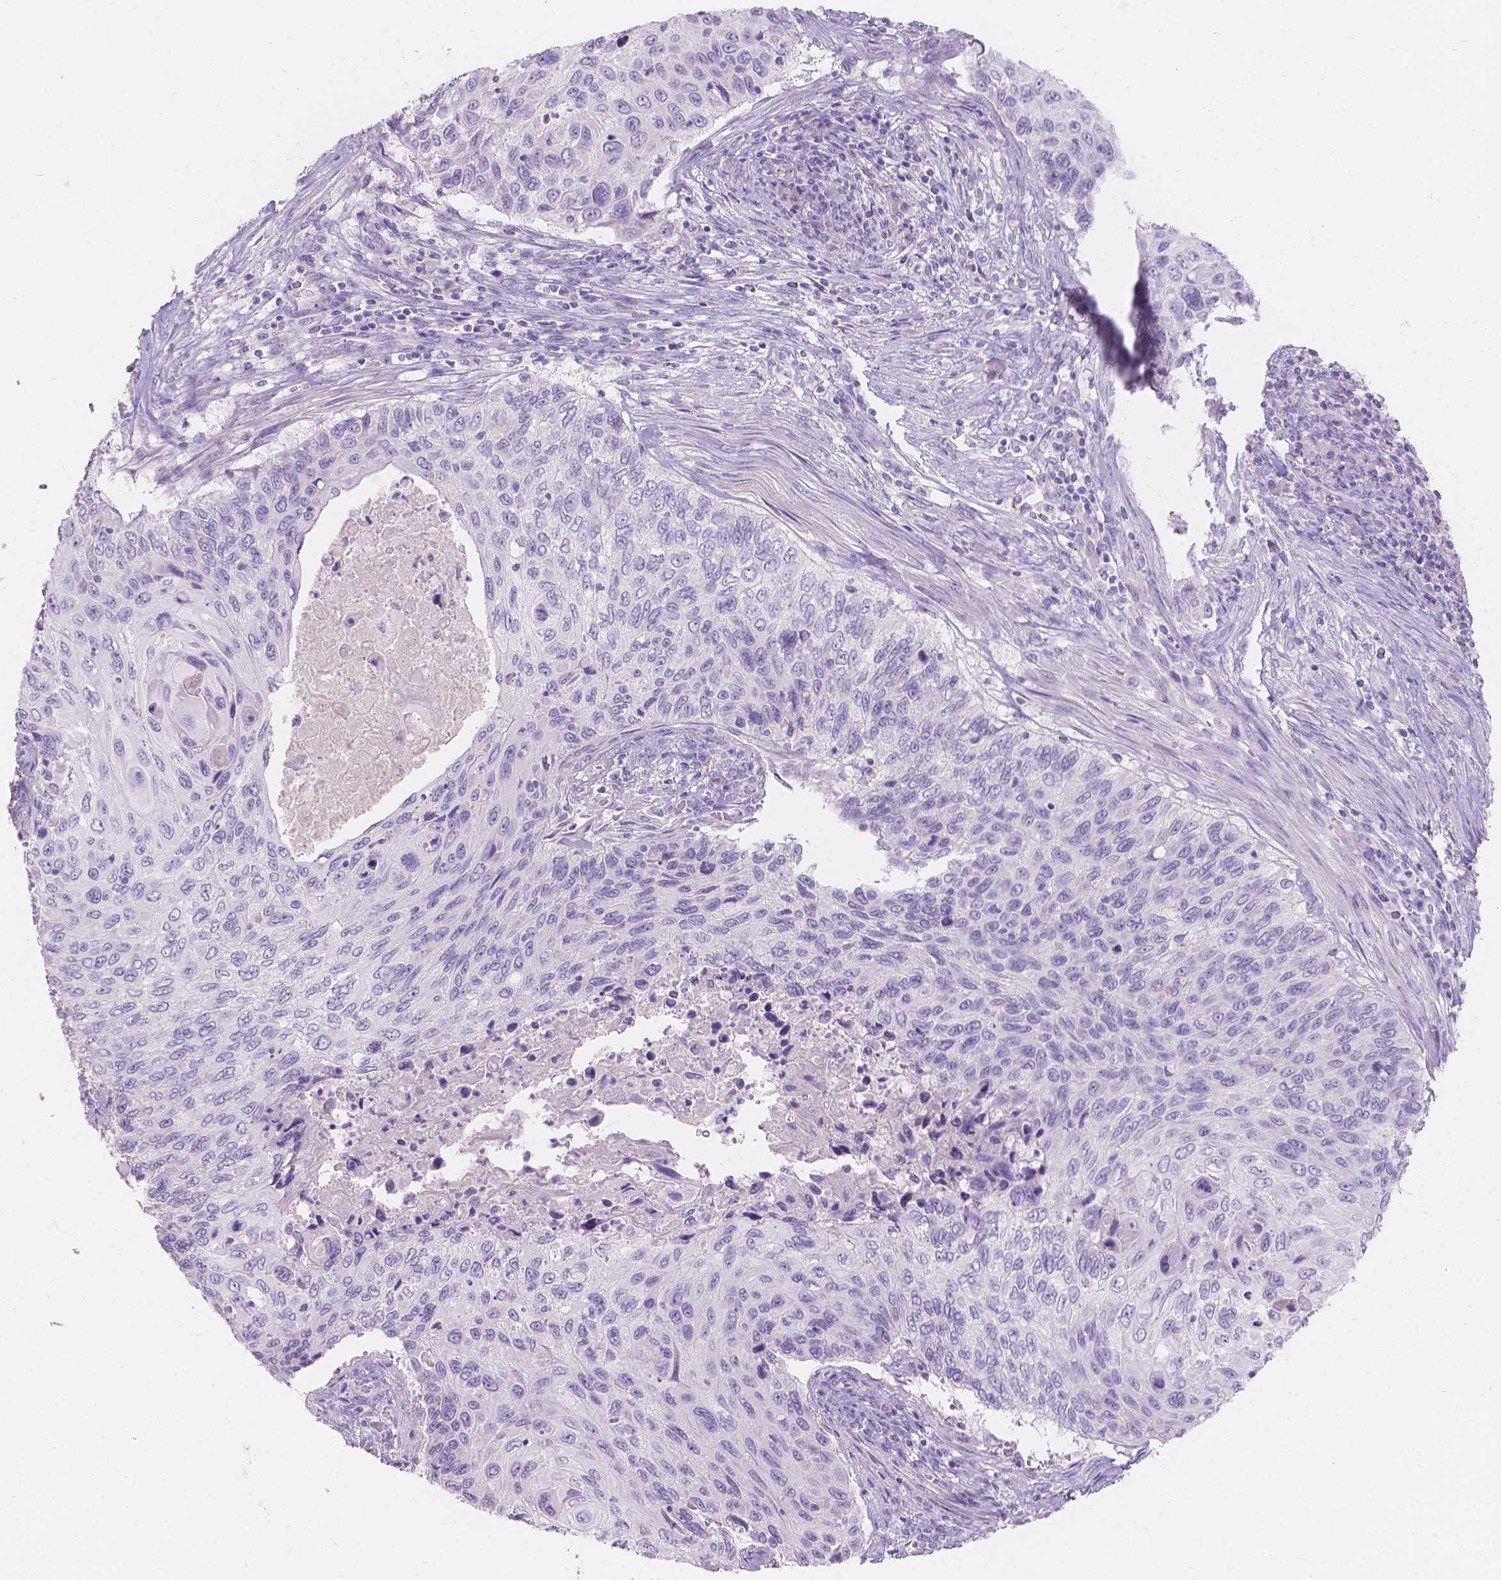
{"staining": {"intensity": "negative", "quantity": "none", "location": "none"}, "tissue": "cervical cancer", "cell_type": "Tumor cells", "image_type": "cancer", "snomed": [{"axis": "morphology", "description": "Squamous cell carcinoma, NOS"}, {"axis": "topography", "description": "Cervix"}], "caption": "Tumor cells show no significant protein expression in cervical cancer (squamous cell carcinoma).", "gene": "HTN3", "patient": {"sex": "female", "age": 70}}